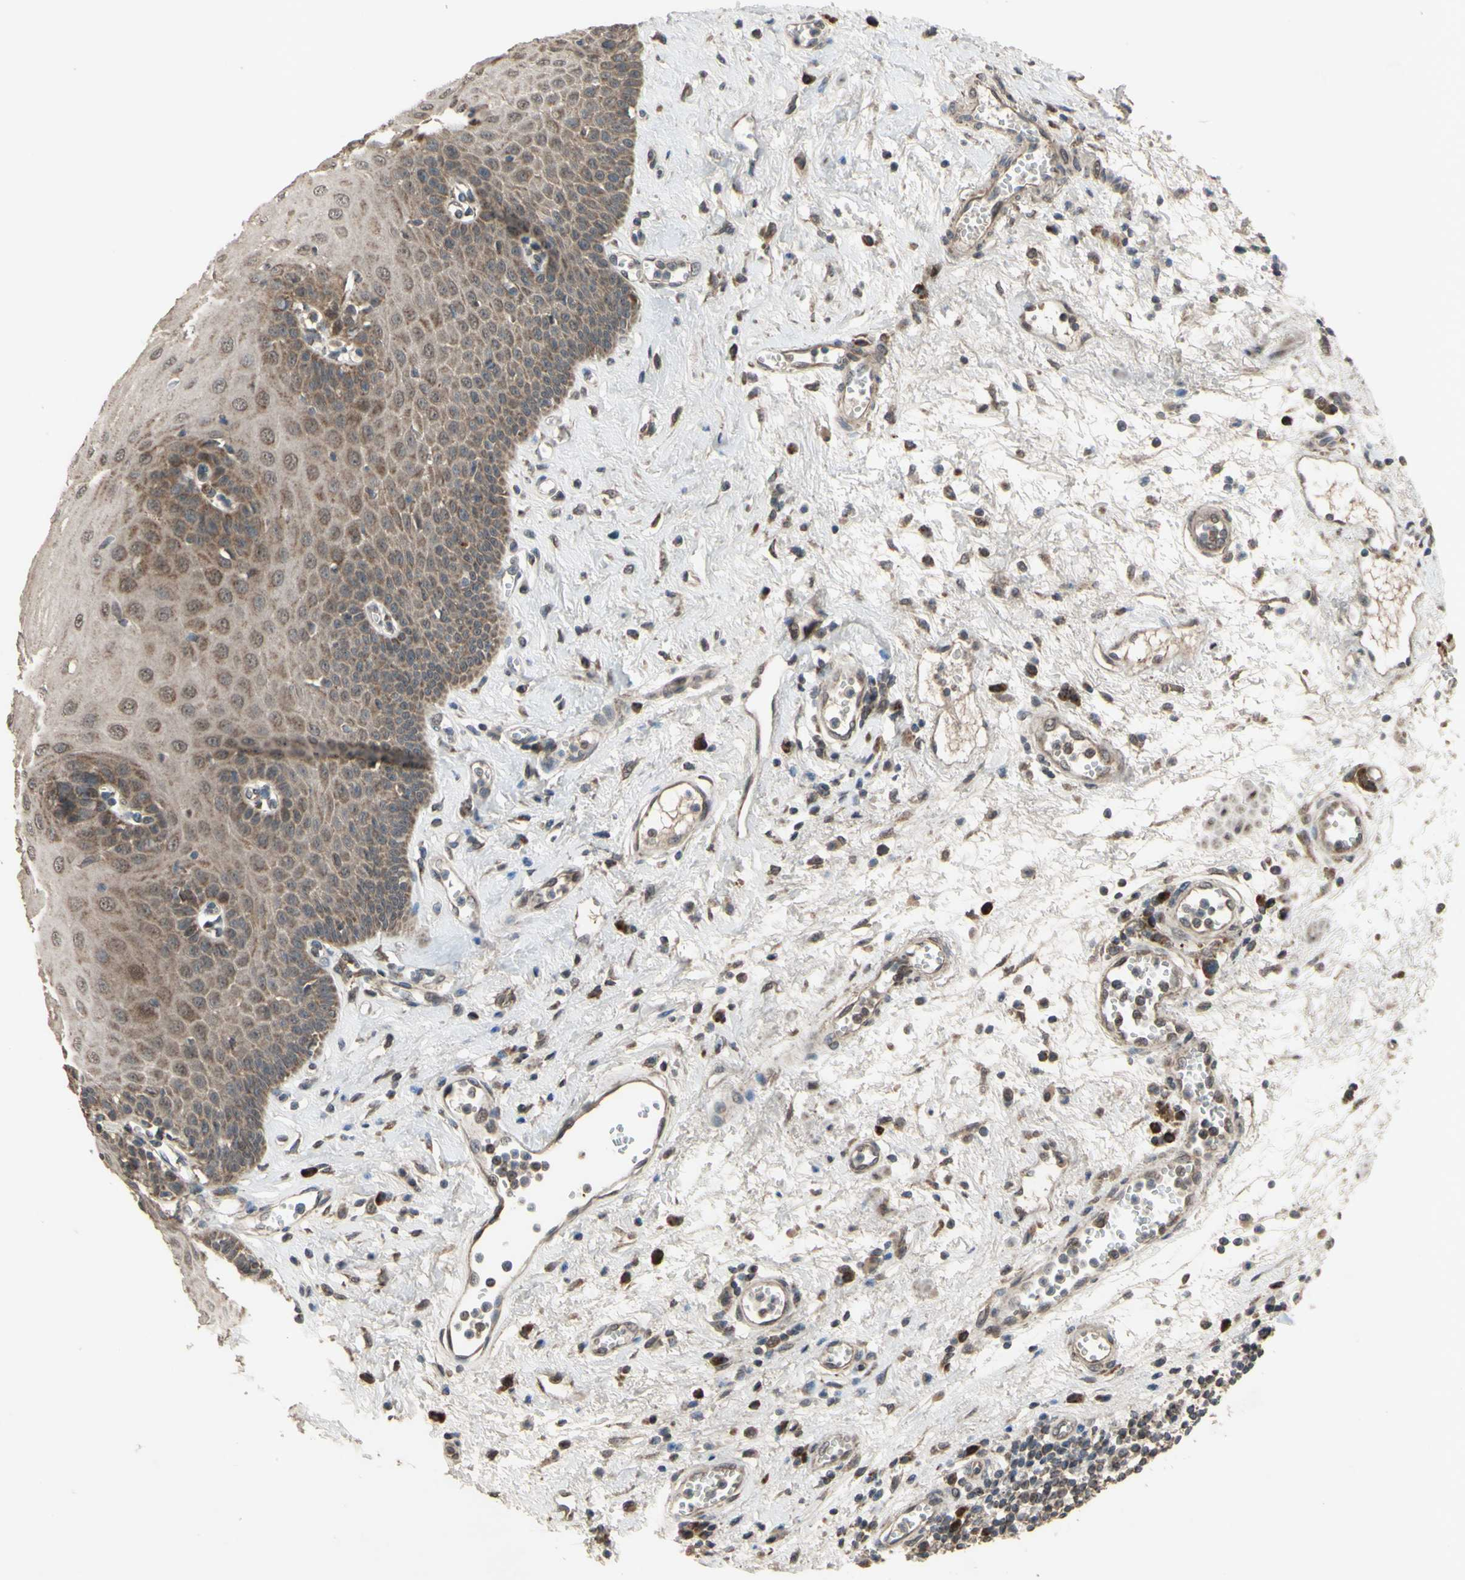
{"staining": {"intensity": "moderate", "quantity": ">75%", "location": "cytoplasmic/membranous"}, "tissue": "esophagus", "cell_type": "Squamous epithelial cells", "image_type": "normal", "snomed": [{"axis": "morphology", "description": "Normal tissue, NOS"}, {"axis": "morphology", "description": "Squamous cell carcinoma, NOS"}, {"axis": "topography", "description": "Esophagus"}], "caption": "An image of human esophagus stained for a protein reveals moderate cytoplasmic/membranous brown staining in squamous epithelial cells. (DAB = brown stain, brightfield microscopy at high magnification).", "gene": "CD164", "patient": {"sex": "male", "age": 65}}